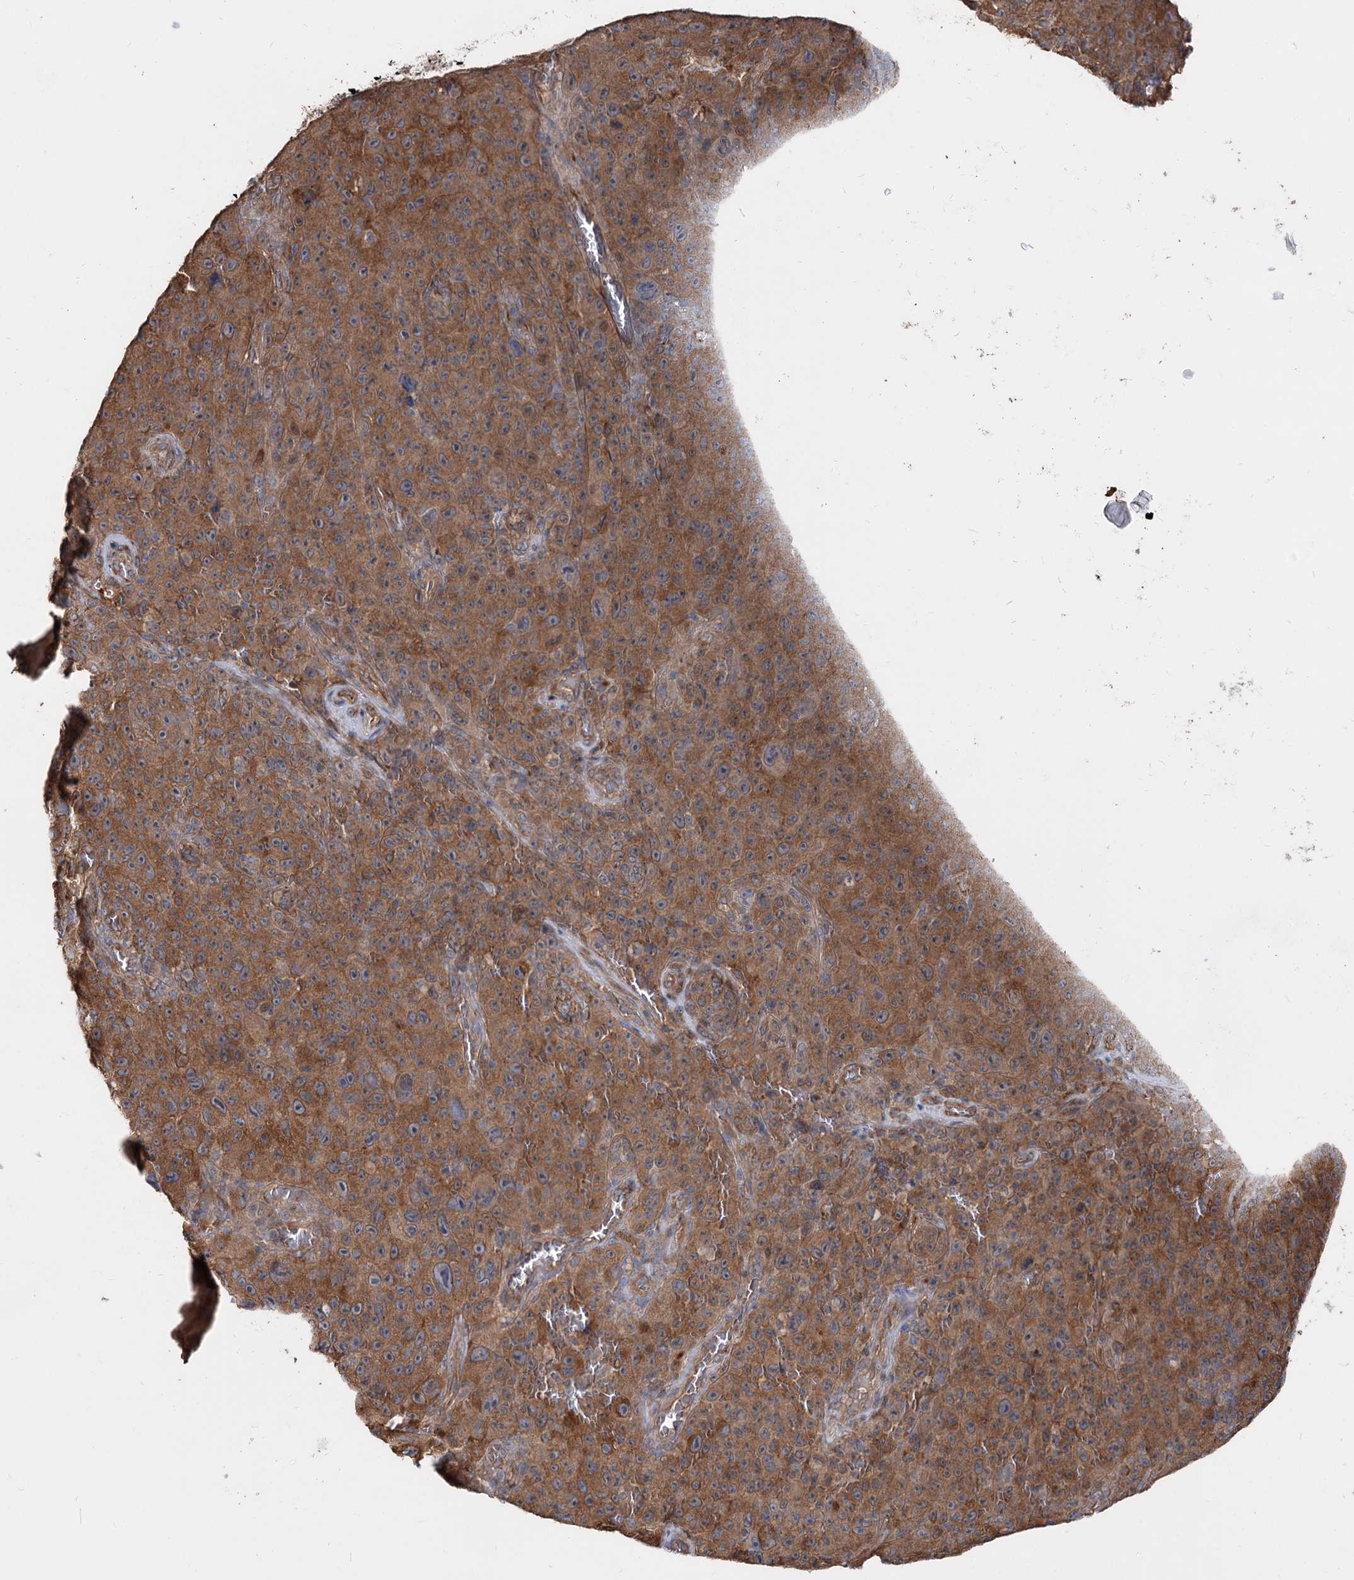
{"staining": {"intensity": "moderate", "quantity": ">75%", "location": "cytoplasmic/membranous"}, "tissue": "melanoma", "cell_type": "Tumor cells", "image_type": "cancer", "snomed": [{"axis": "morphology", "description": "Malignant melanoma, NOS"}, {"axis": "topography", "description": "Skin"}], "caption": "Immunohistochemistry (IHC) image of neoplastic tissue: human melanoma stained using immunohistochemistry shows medium levels of moderate protein expression localized specifically in the cytoplasmic/membranous of tumor cells, appearing as a cytoplasmic/membranous brown color.", "gene": "SPART", "patient": {"sex": "female", "age": 82}}